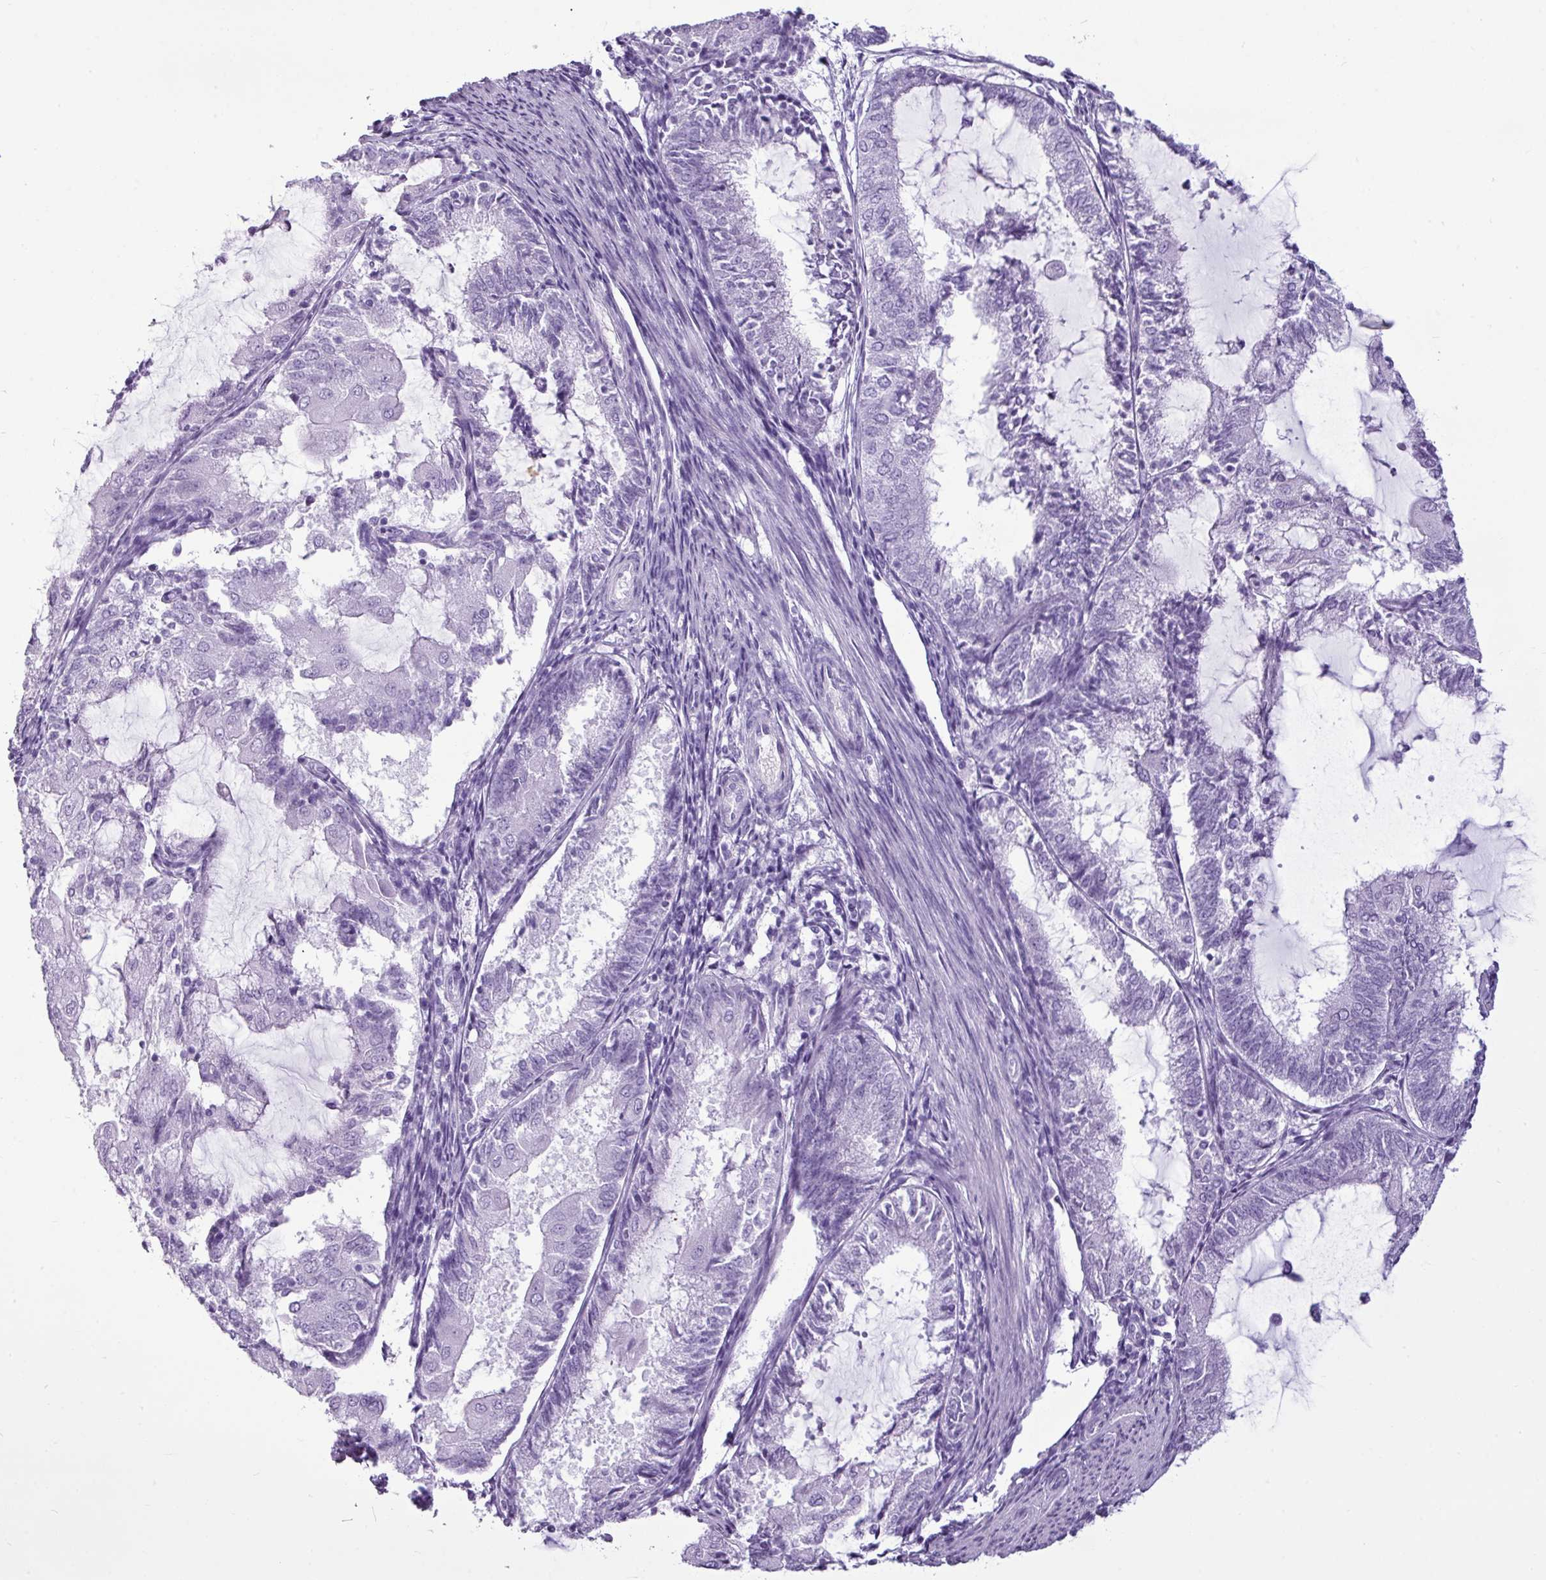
{"staining": {"intensity": "negative", "quantity": "none", "location": "none"}, "tissue": "endometrial cancer", "cell_type": "Tumor cells", "image_type": "cancer", "snomed": [{"axis": "morphology", "description": "Adenocarcinoma, NOS"}, {"axis": "topography", "description": "Endometrium"}], "caption": "Endometrial adenocarcinoma was stained to show a protein in brown. There is no significant expression in tumor cells. (Immunohistochemistry (ihc), brightfield microscopy, high magnification).", "gene": "AMY1B", "patient": {"sex": "female", "age": 81}}